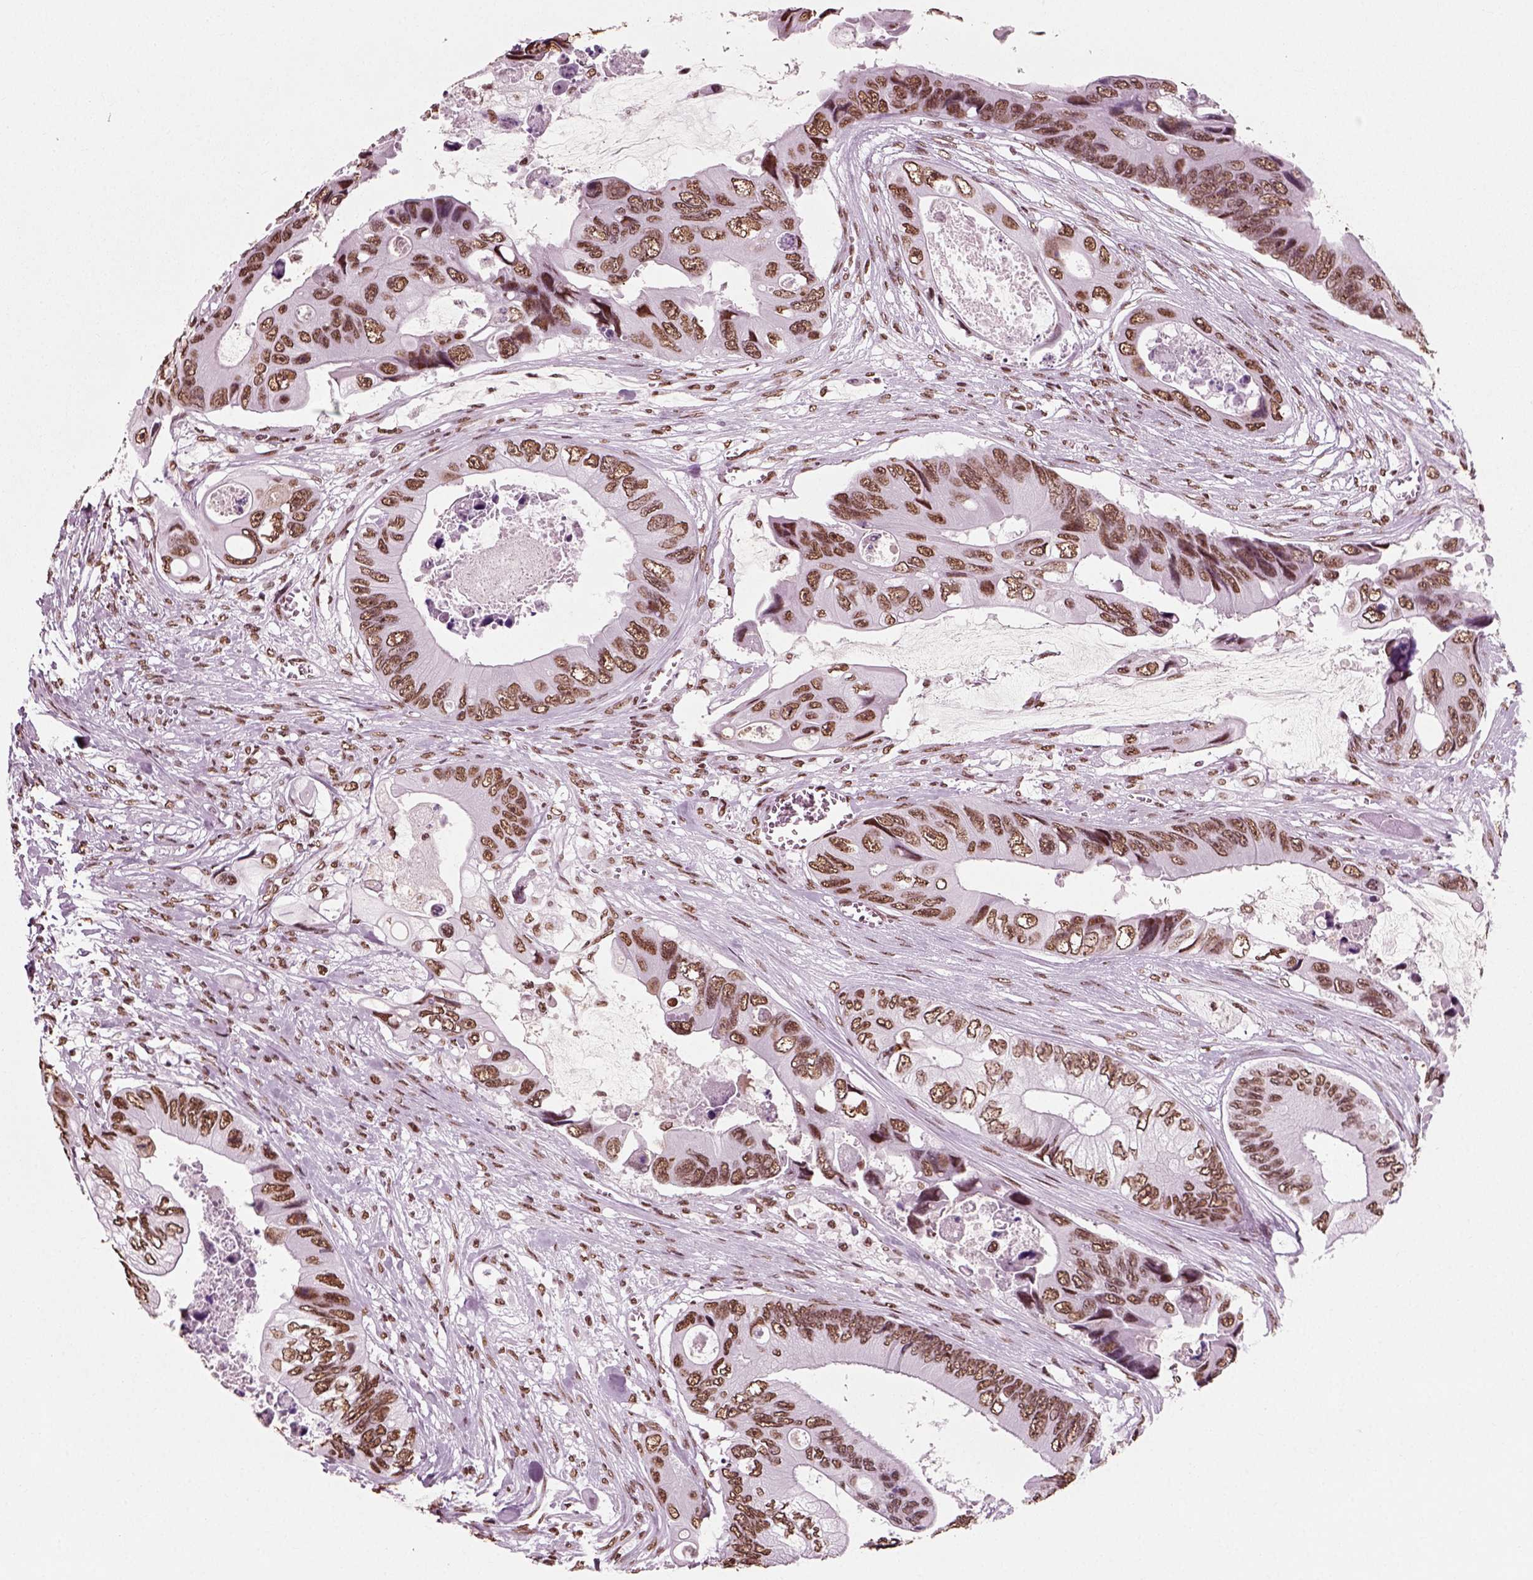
{"staining": {"intensity": "moderate", "quantity": ">75%", "location": "nuclear"}, "tissue": "colorectal cancer", "cell_type": "Tumor cells", "image_type": "cancer", "snomed": [{"axis": "morphology", "description": "Adenocarcinoma, NOS"}, {"axis": "topography", "description": "Rectum"}], "caption": "This is a photomicrograph of immunohistochemistry (IHC) staining of adenocarcinoma (colorectal), which shows moderate staining in the nuclear of tumor cells.", "gene": "POLR1H", "patient": {"sex": "male", "age": 63}}